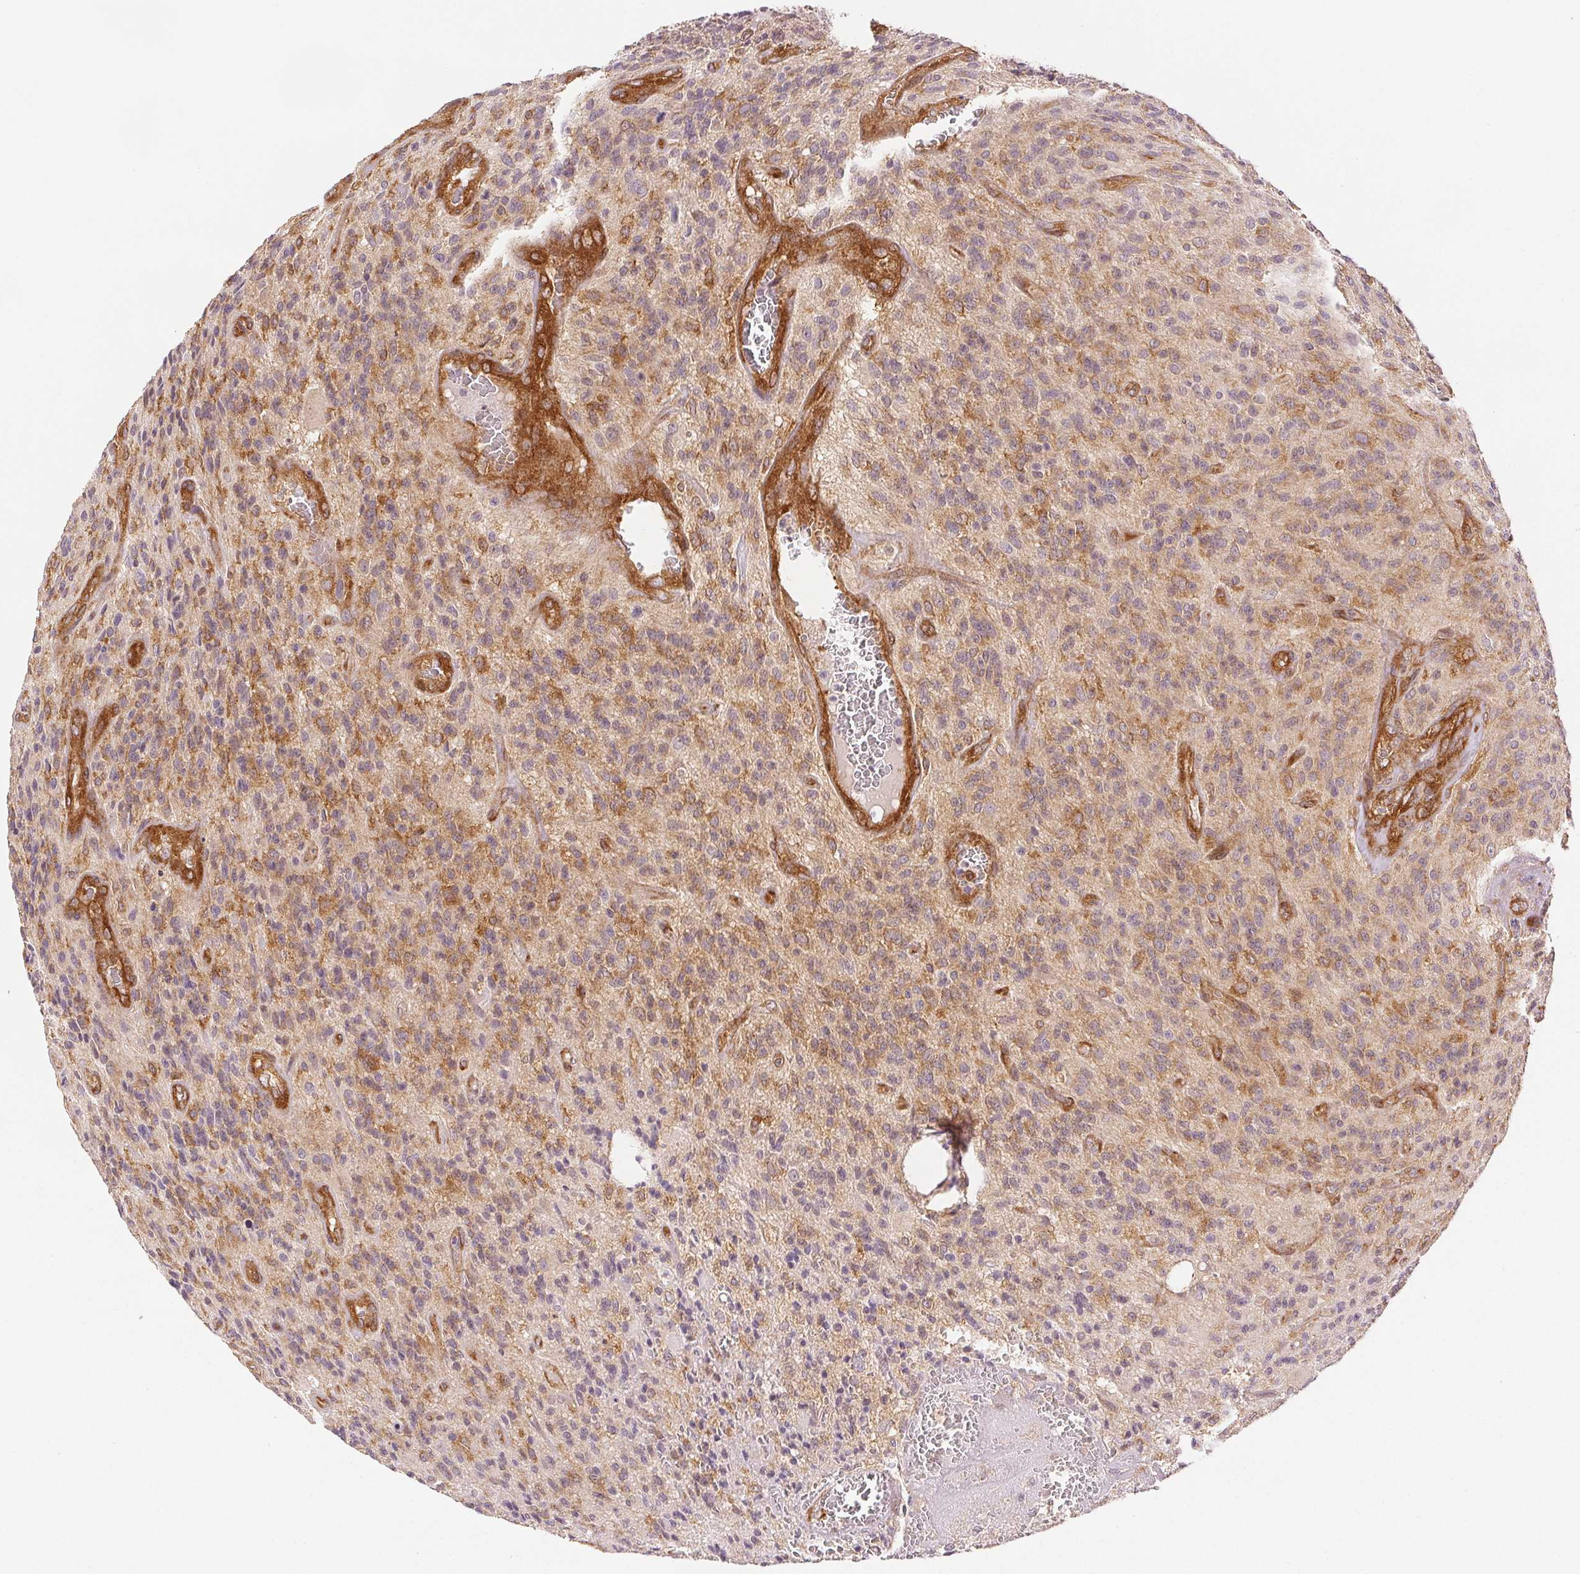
{"staining": {"intensity": "weak", "quantity": ">75%", "location": "cytoplasmic/membranous"}, "tissue": "glioma", "cell_type": "Tumor cells", "image_type": "cancer", "snomed": [{"axis": "morphology", "description": "Glioma, malignant, High grade"}, {"axis": "topography", "description": "Brain"}], "caption": "About >75% of tumor cells in human malignant glioma (high-grade) demonstrate weak cytoplasmic/membranous protein staining as visualized by brown immunohistochemical staining.", "gene": "DIAPH2", "patient": {"sex": "male", "age": 76}}